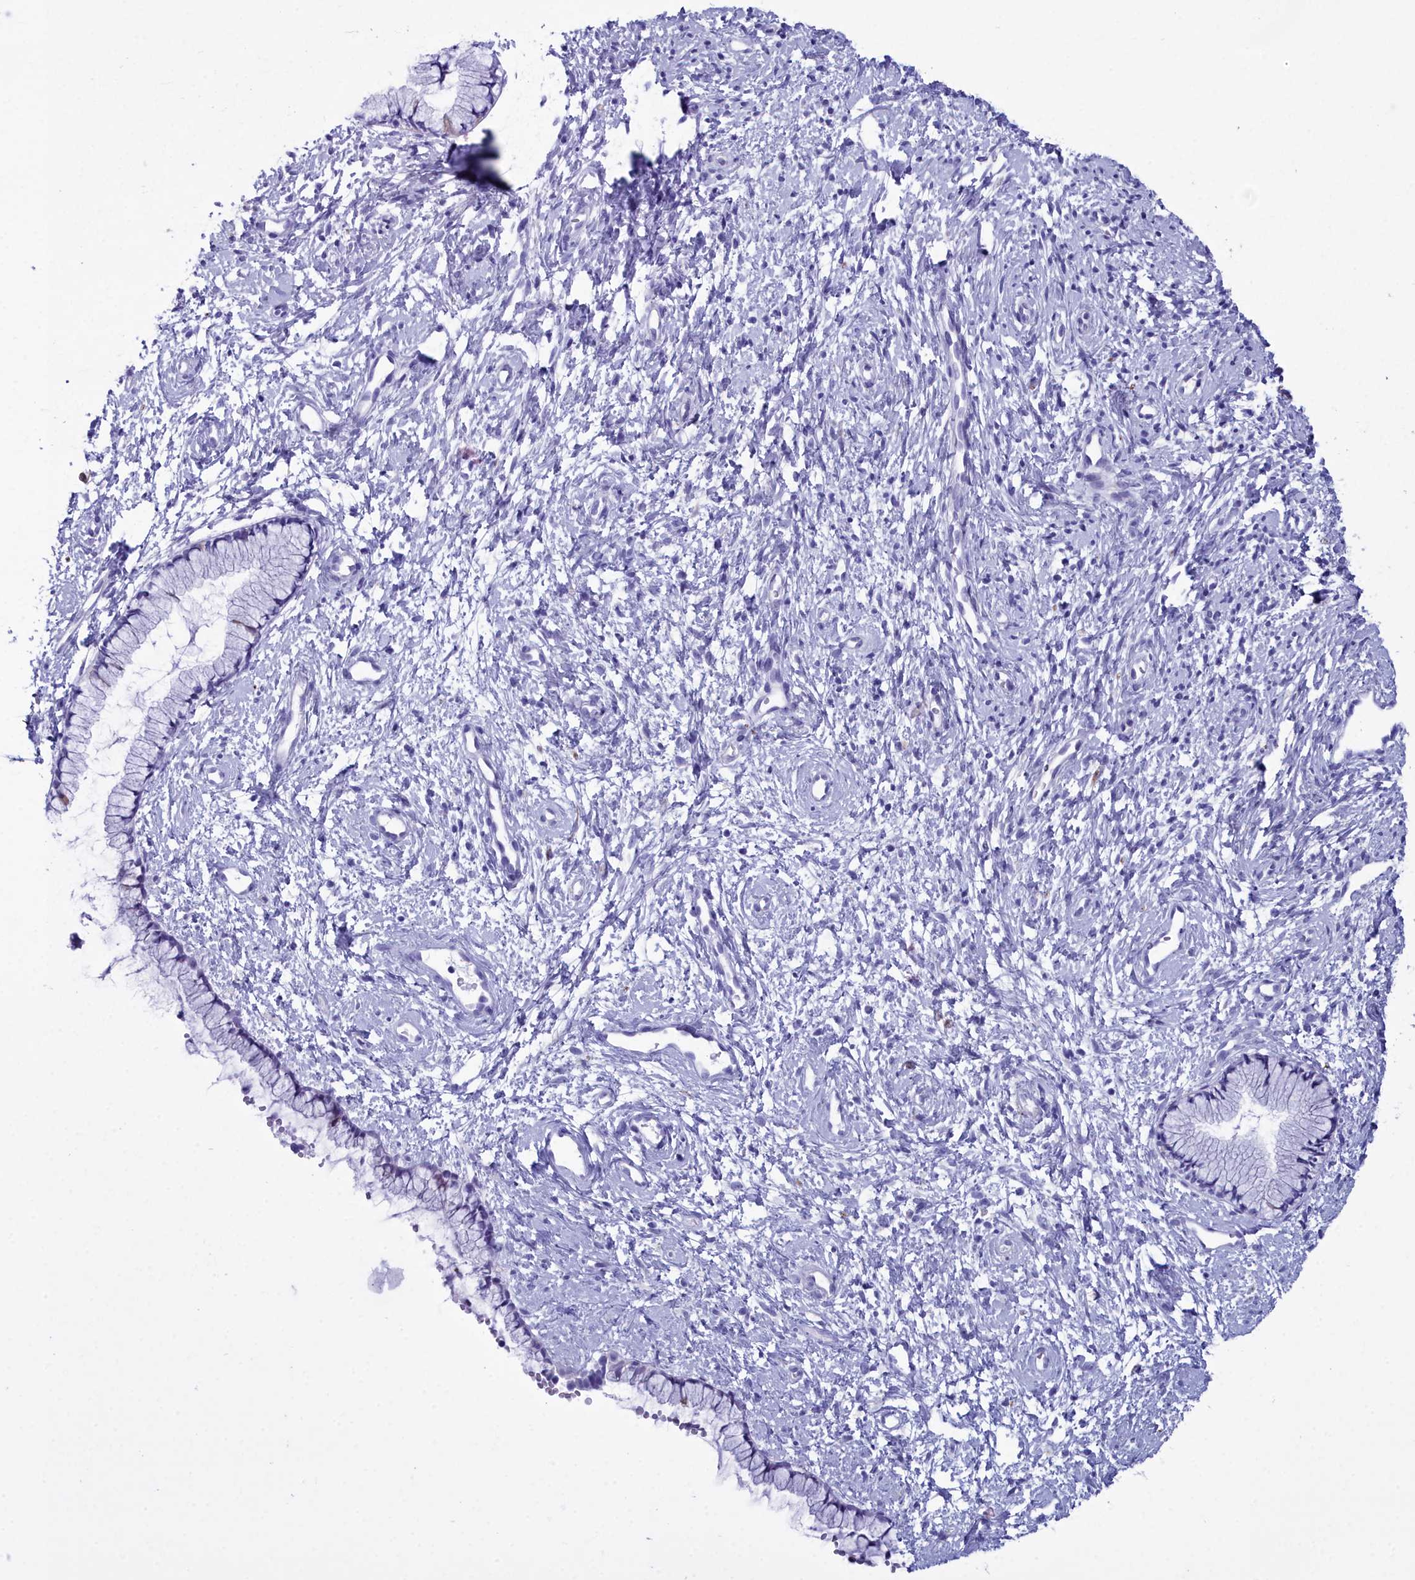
{"staining": {"intensity": "negative", "quantity": "none", "location": "none"}, "tissue": "cervix", "cell_type": "Glandular cells", "image_type": "normal", "snomed": [{"axis": "morphology", "description": "Normal tissue, NOS"}, {"axis": "topography", "description": "Cervix"}], "caption": "This is an immunohistochemistry micrograph of normal human cervix. There is no positivity in glandular cells.", "gene": "MAP6", "patient": {"sex": "female", "age": 57}}